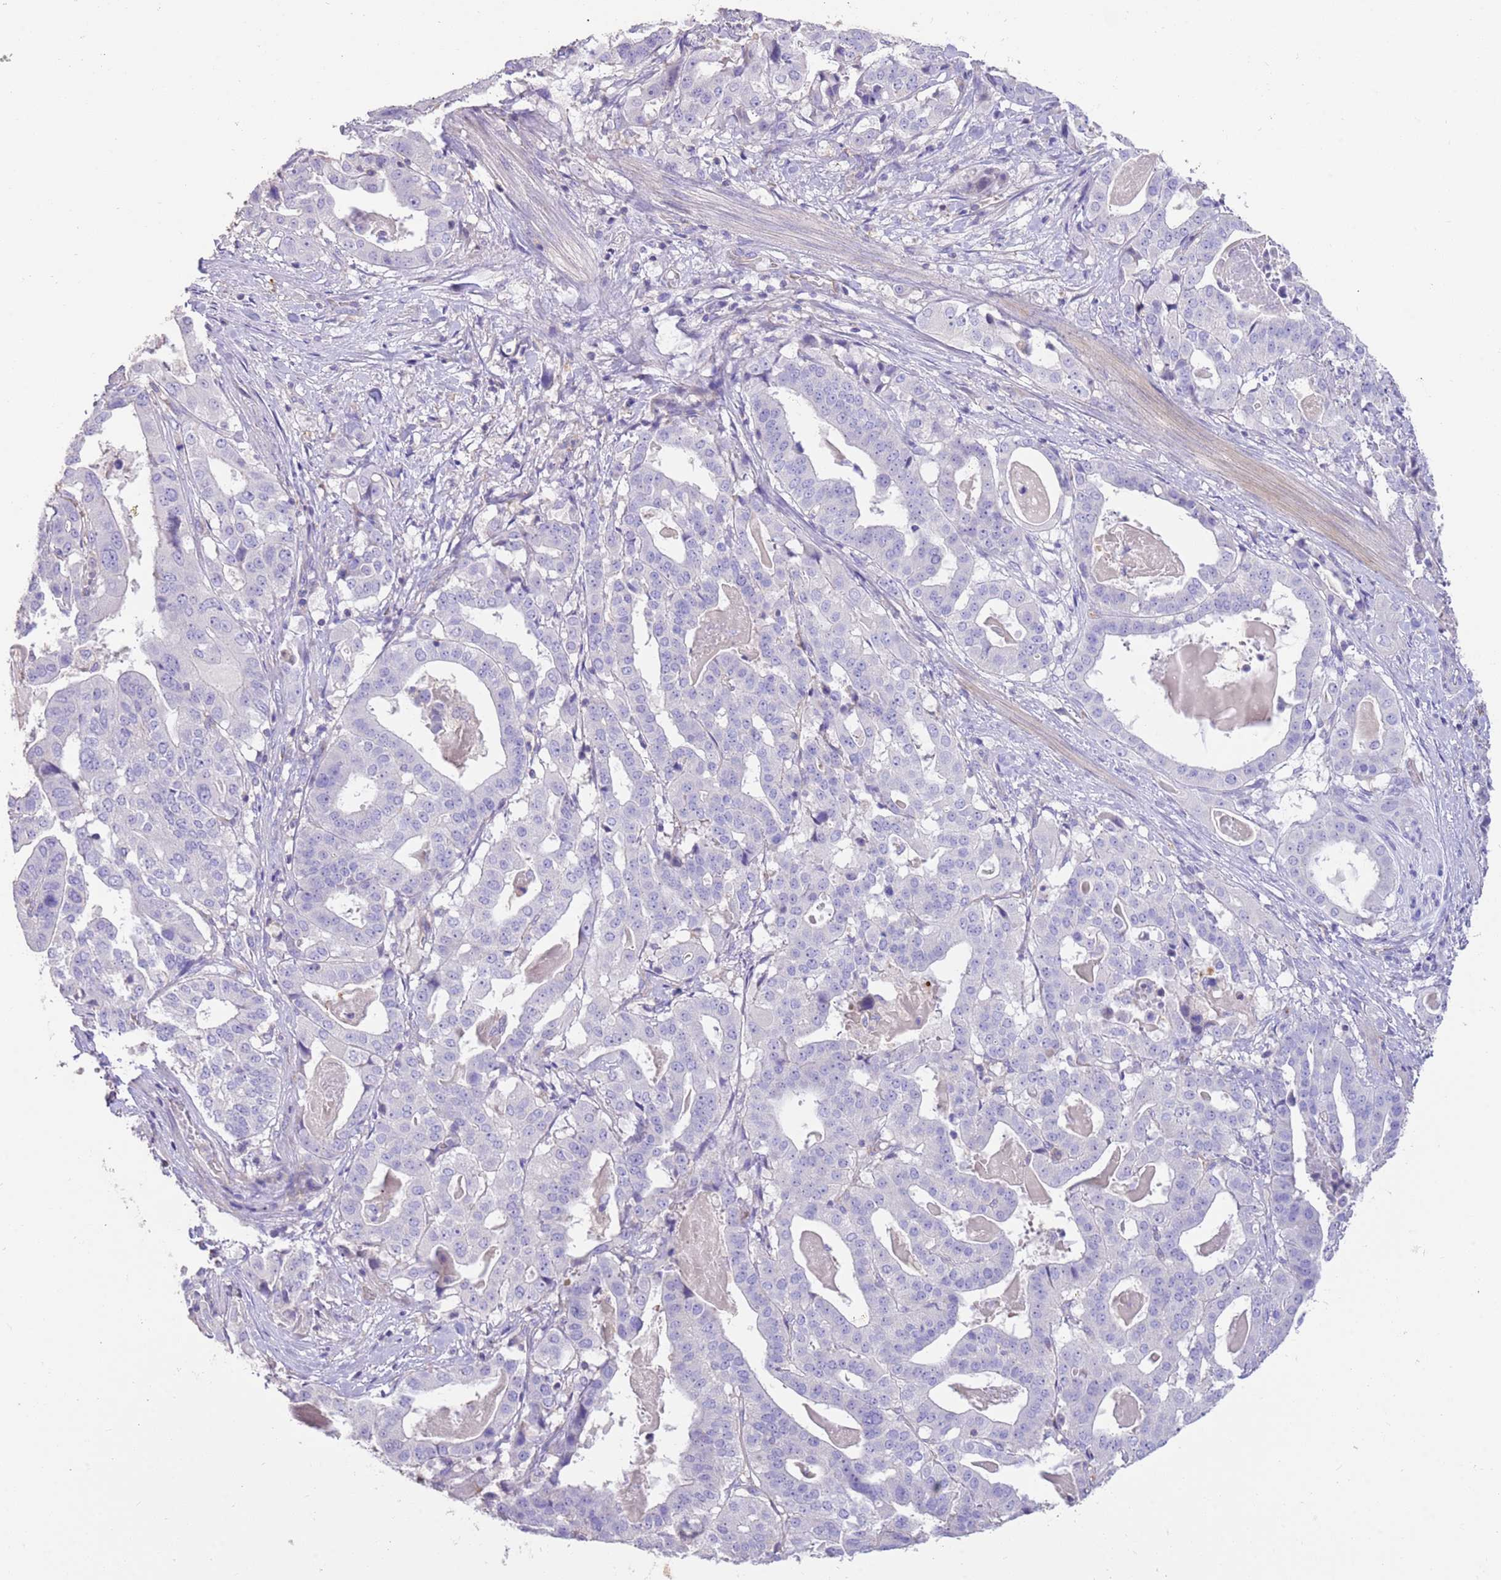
{"staining": {"intensity": "negative", "quantity": "none", "location": "none"}, "tissue": "stomach cancer", "cell_type": "Tumor cells", "image_type": "cancer", "snomed": [{"axis": "morphology", "description": "Adenocarcinoma, NOS"}, {"axis": "topography", "description": "Stomach"}], "caption": "Protein analysis of stomach cancer displays no significant expression in tumor cells.", "gene": "SFTPA1", "patient": {"sex": "male", "age": 48}}